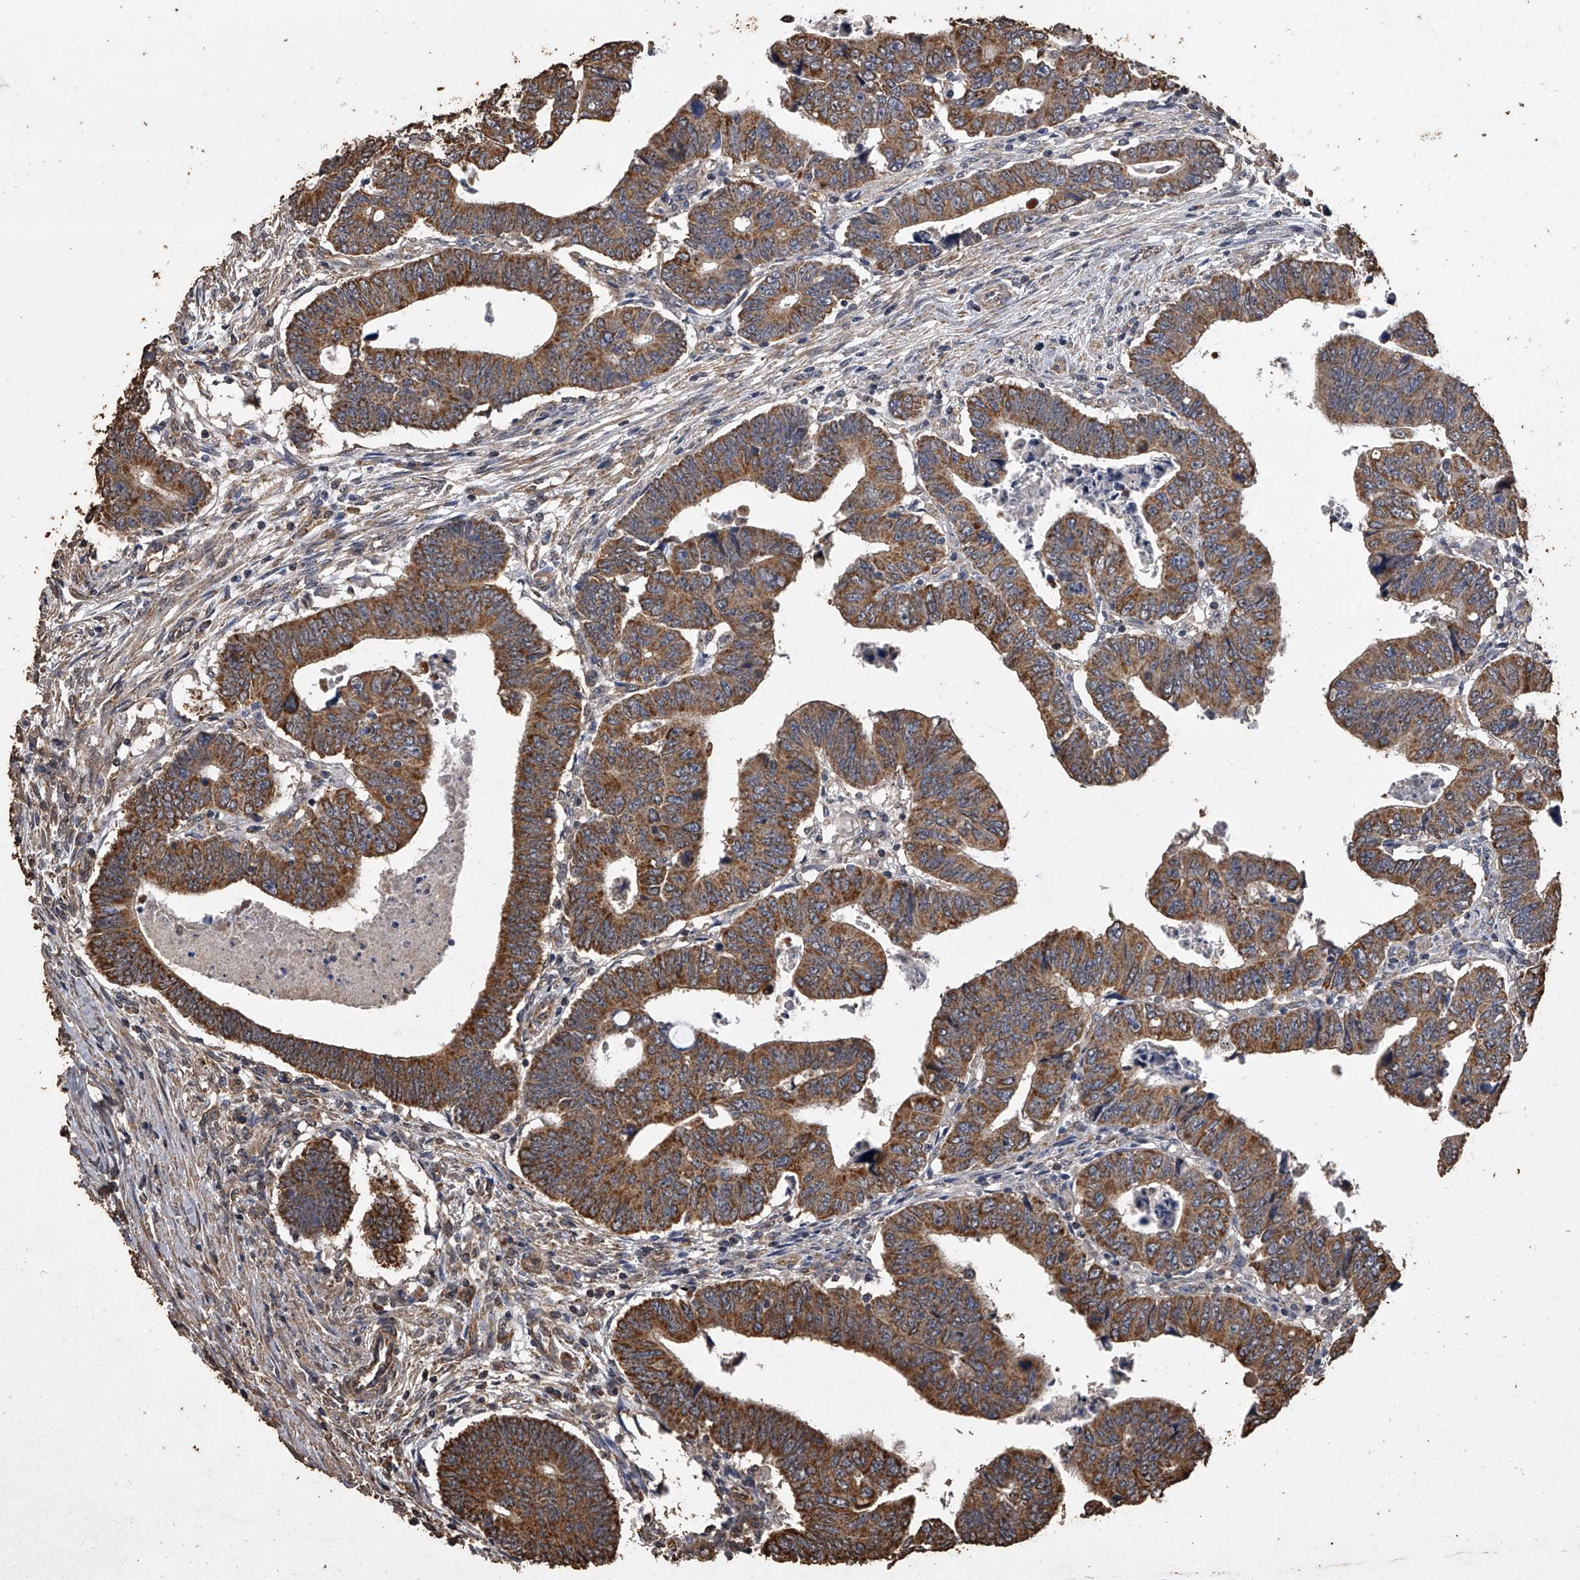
{"staining": {"intensity": "strong", "quantity": ">75%", "location": "cytoplasmic/membranous"}, "tissue": "colorectal cancer", "cell_type": "Tumor cells", "image_type": "cancer", "snomed": [{"axis": "morphology", "description": "Normal tissue, NOS"}, {"axis": "morphology", "description": "Adenocarcinoma, NOS"}, {"axis": "topography", "description": "Rectum"}], "caption": "There is high levels of strong cytoplasmic/membranous staining in tumor cells of adenocarcinoma (colorectal), as demonstrated by immunohistochemical staining (brown color).", "gene": "MRPL28", "patient": {"sex": "female", "age": 65}}